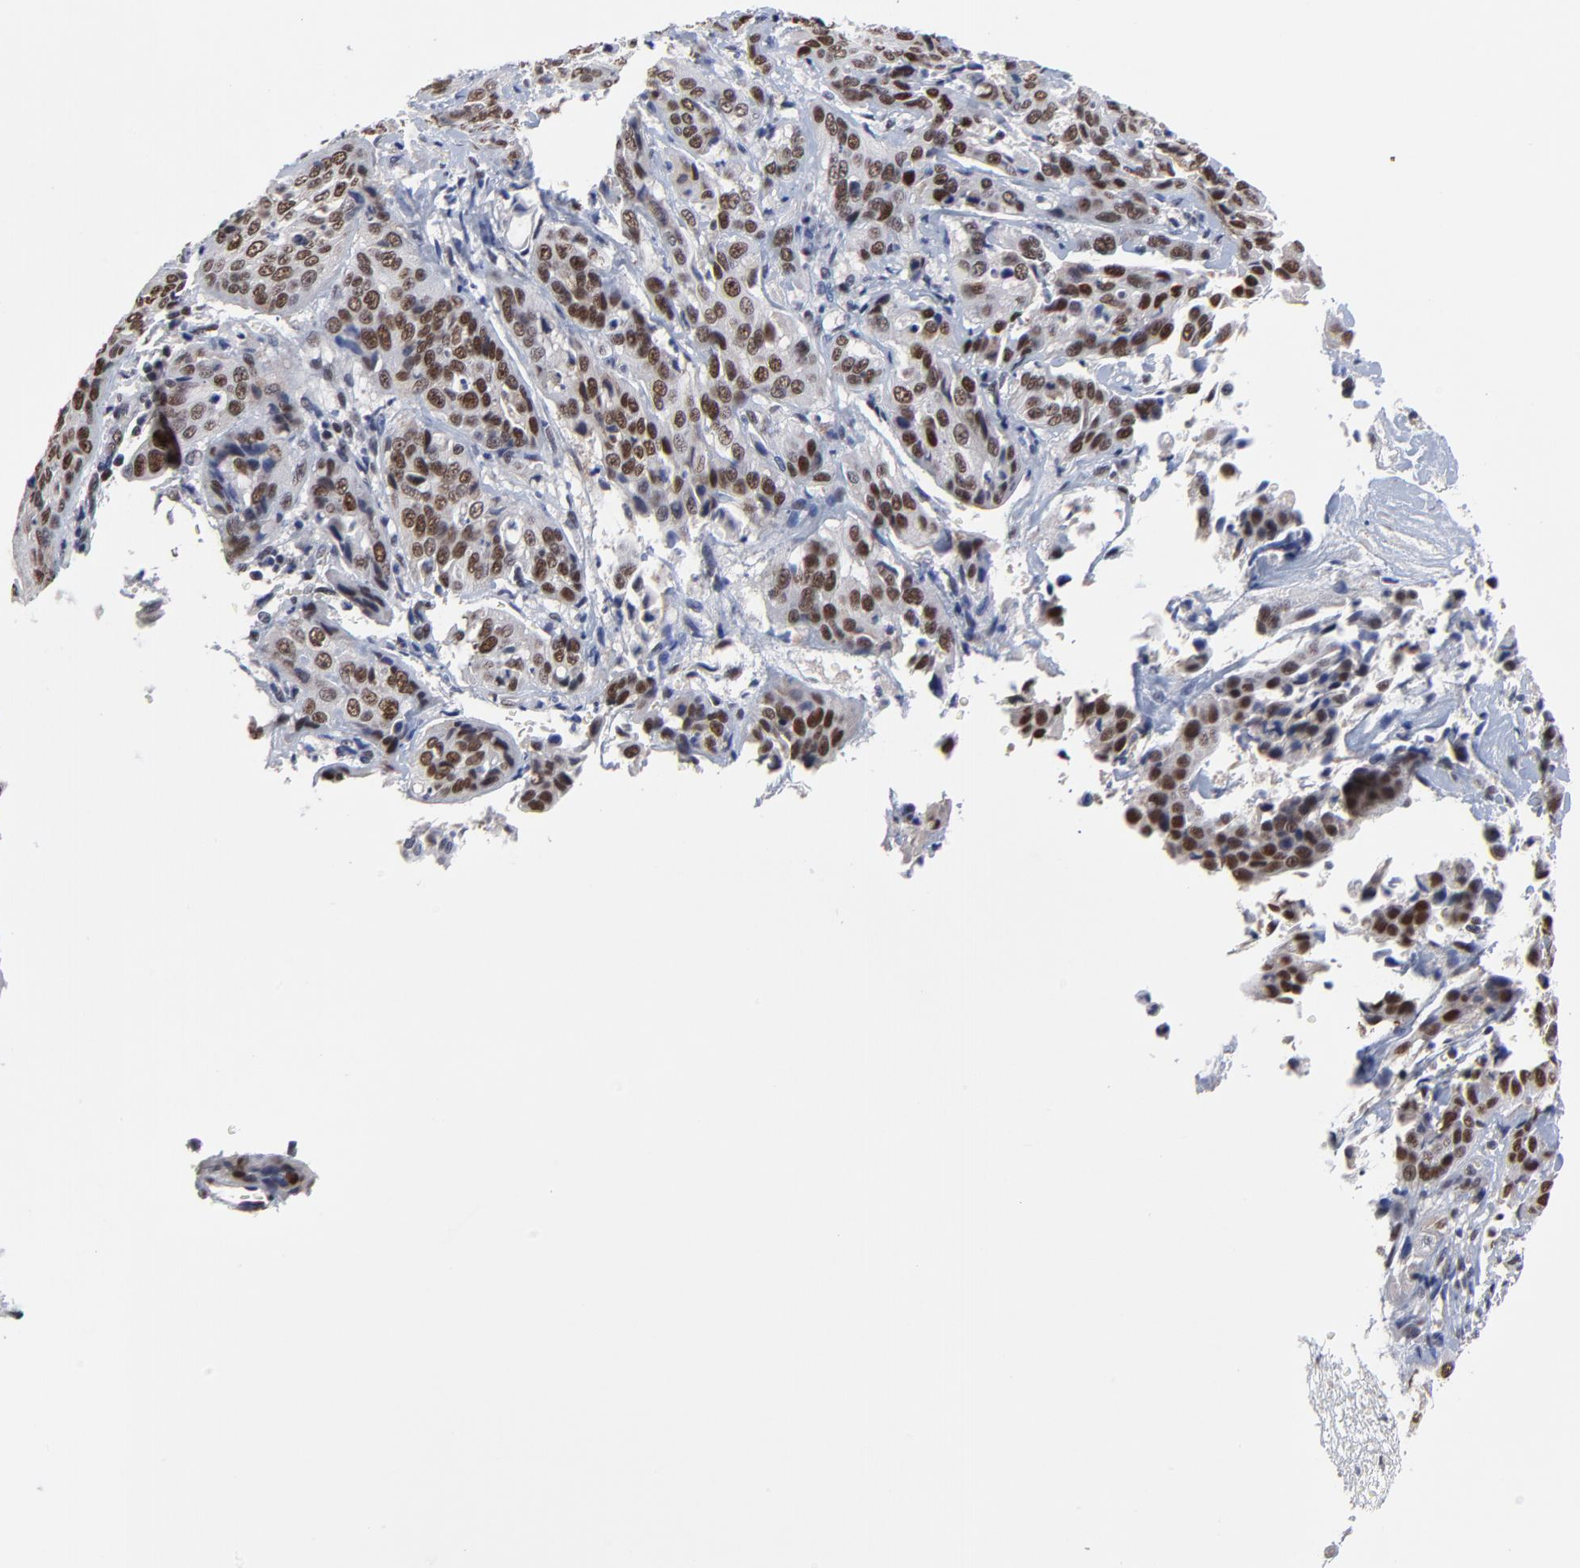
{"staining": {"intensity": "moderate", "quantity": ">75%", "location": "nuclear"}, "tissue": "cervical cancer", "cell_type": "Tumor cells", "image_type": "cancer", "snomed": [{"axis": "morphology", "description": "Squamous cell carcinoma, NOS"}, {"axis": "topography", "description": "Cervix"}], "caption": "The micrograph shows immunohistochemical staining of cervical cancer. There is moderate nuclear expression is present in approximately >75% of tumor cells.", "gene": "OGFOD1", "patient": {"sex": "female", "age": 41}}